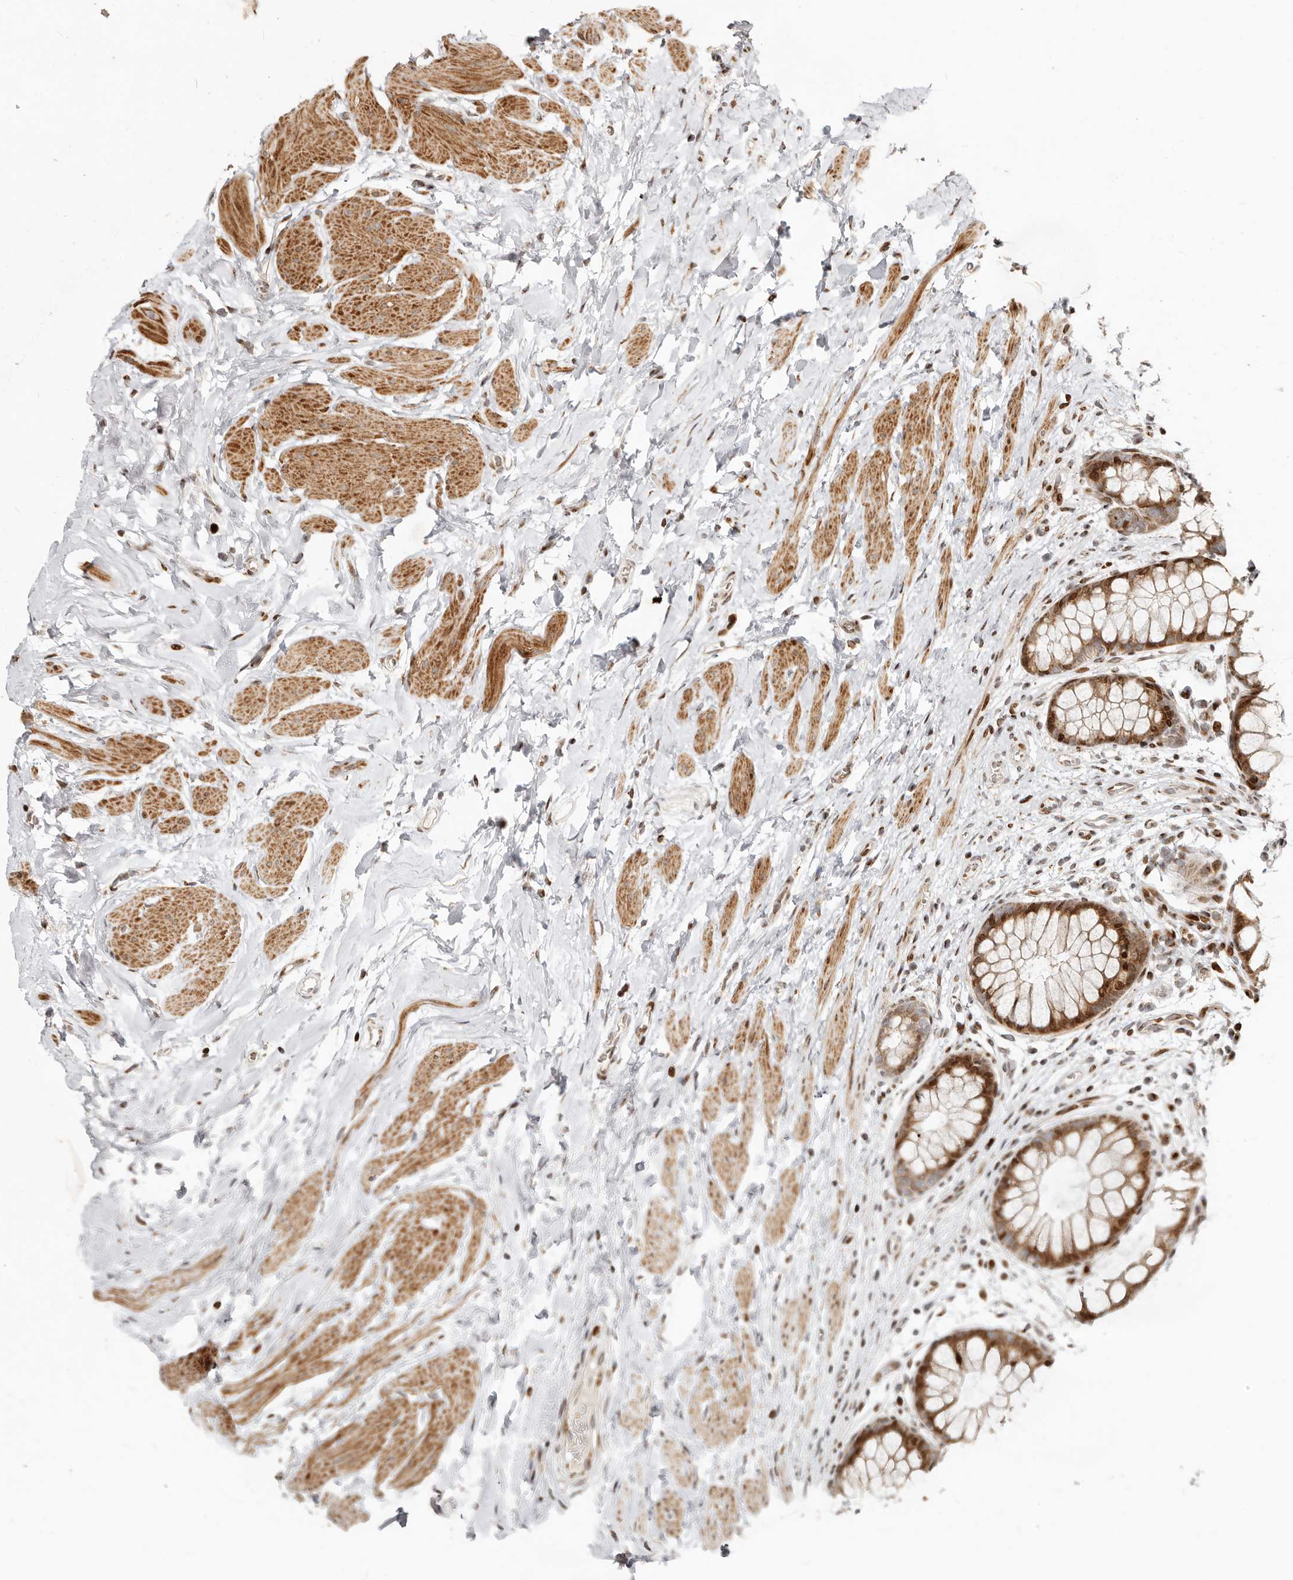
{"staining": {"intensity": "weak", "quantity": "25%-75%", "location": "cytoplasmic/membranous"}, "tissue": "colon", "cell_type": "Endothelial cells", "image_type": "normal", "snomed": [{"axis": "morphology", "description": "Normal tissue, NOS"}, {"axis": "topography", "description": "Colon"}], "caption": "A high-resolution photomicrograph shows IHC staining of unremarkable colon, which exhibits weak cytoplasmic/membranous expression in about 25%-75% of endothelial cells.", "gene": "TRIM4", "patient": {"sex": "female", "age": 62}}